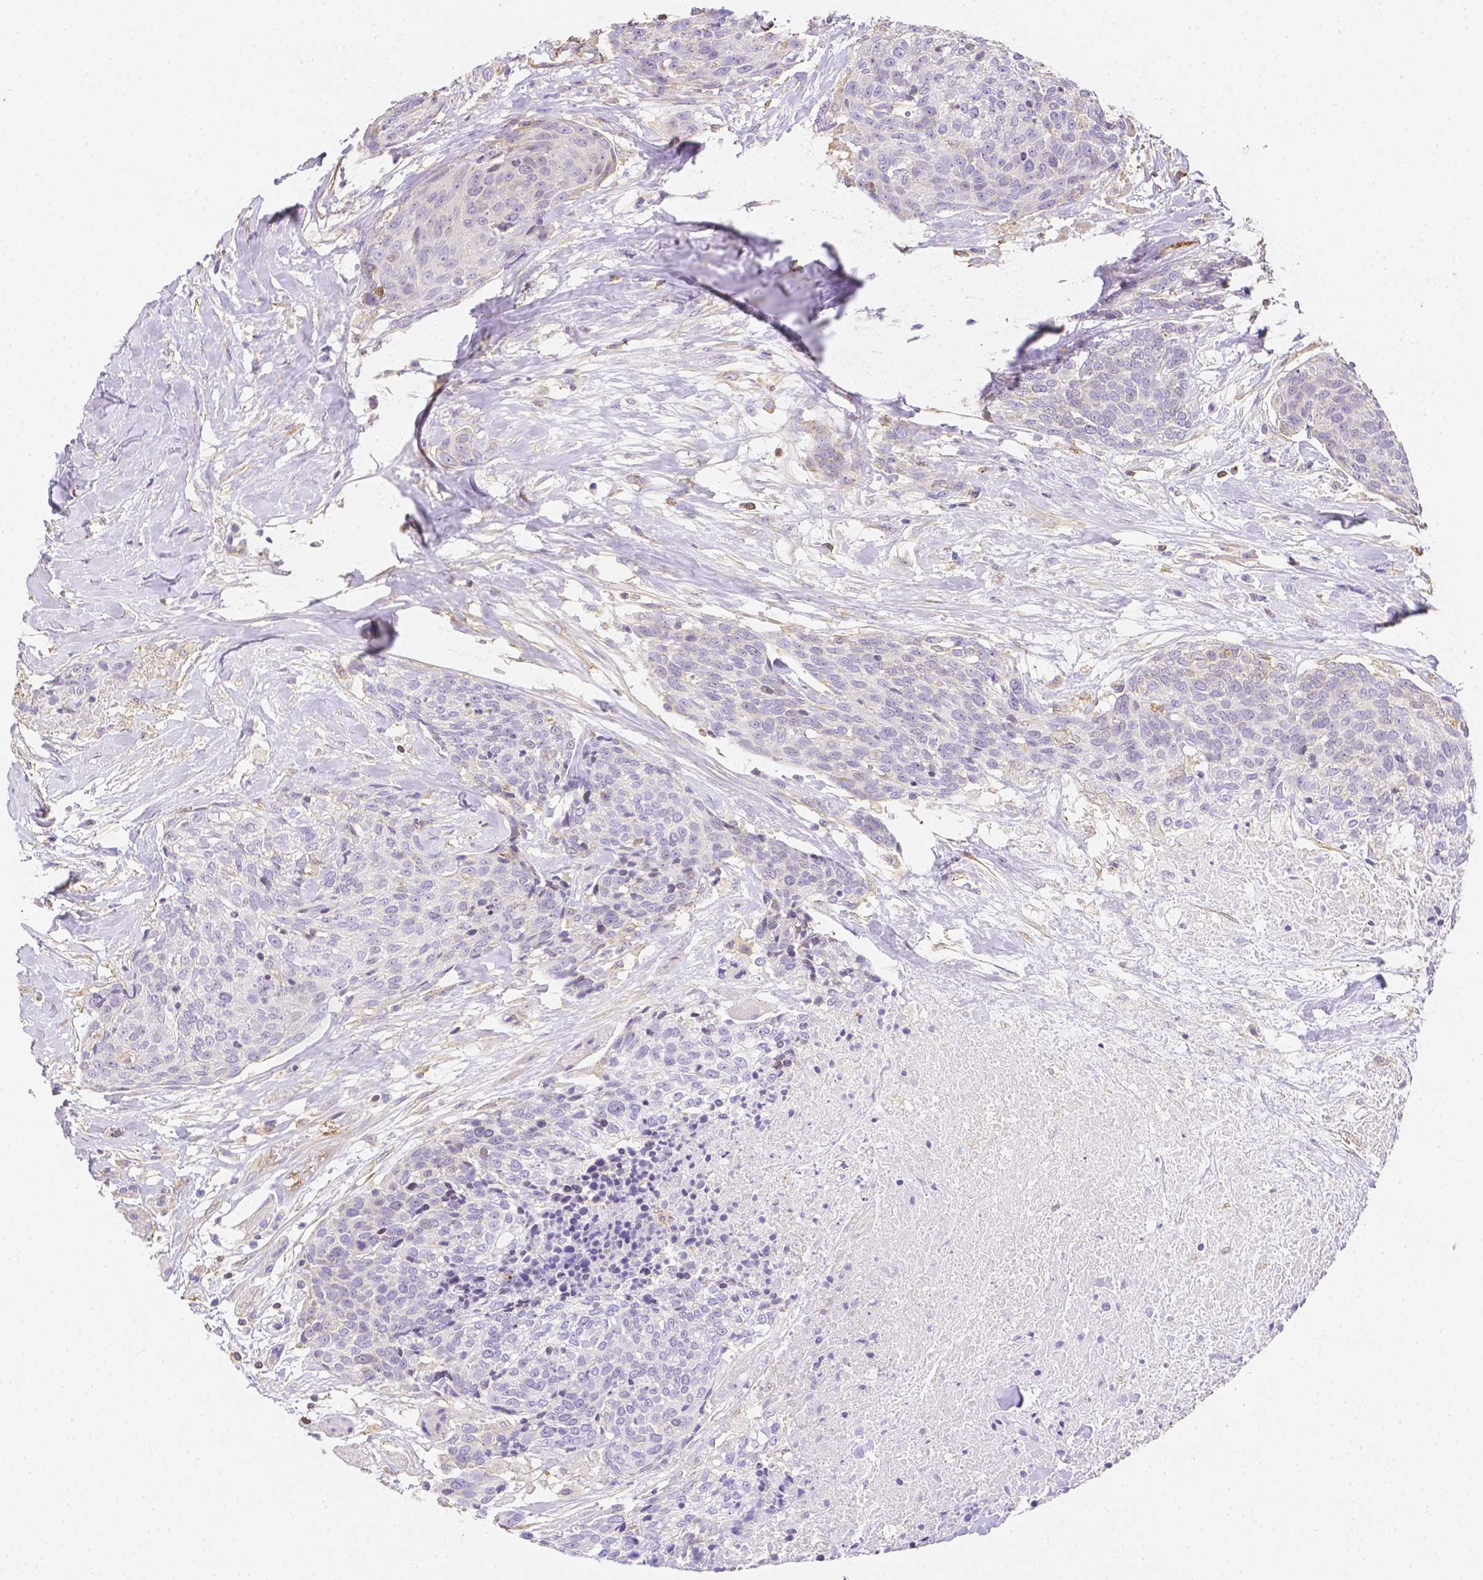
{"staining": {"intensity": "negative", "quantity": "none", "location": "none"}, "tissue": "head and neck cancer", "cell_type": "Tumor cells", "image_type": "cancer", "snomed": [{"axis": "morphology", "description": "Squamous cell carcinoma, NOS"}, {"axis": "topography", "description": "Oral tissue"}, {"axis": "topography", "description": "Head-Neck"}], "caption": "The histopathology image exhibits no staining of tumor cells in head and neck cancer (squamous cell carcinoma).", "gene": "ASAH2", "patient": {"sex": "male", "age": 64}}